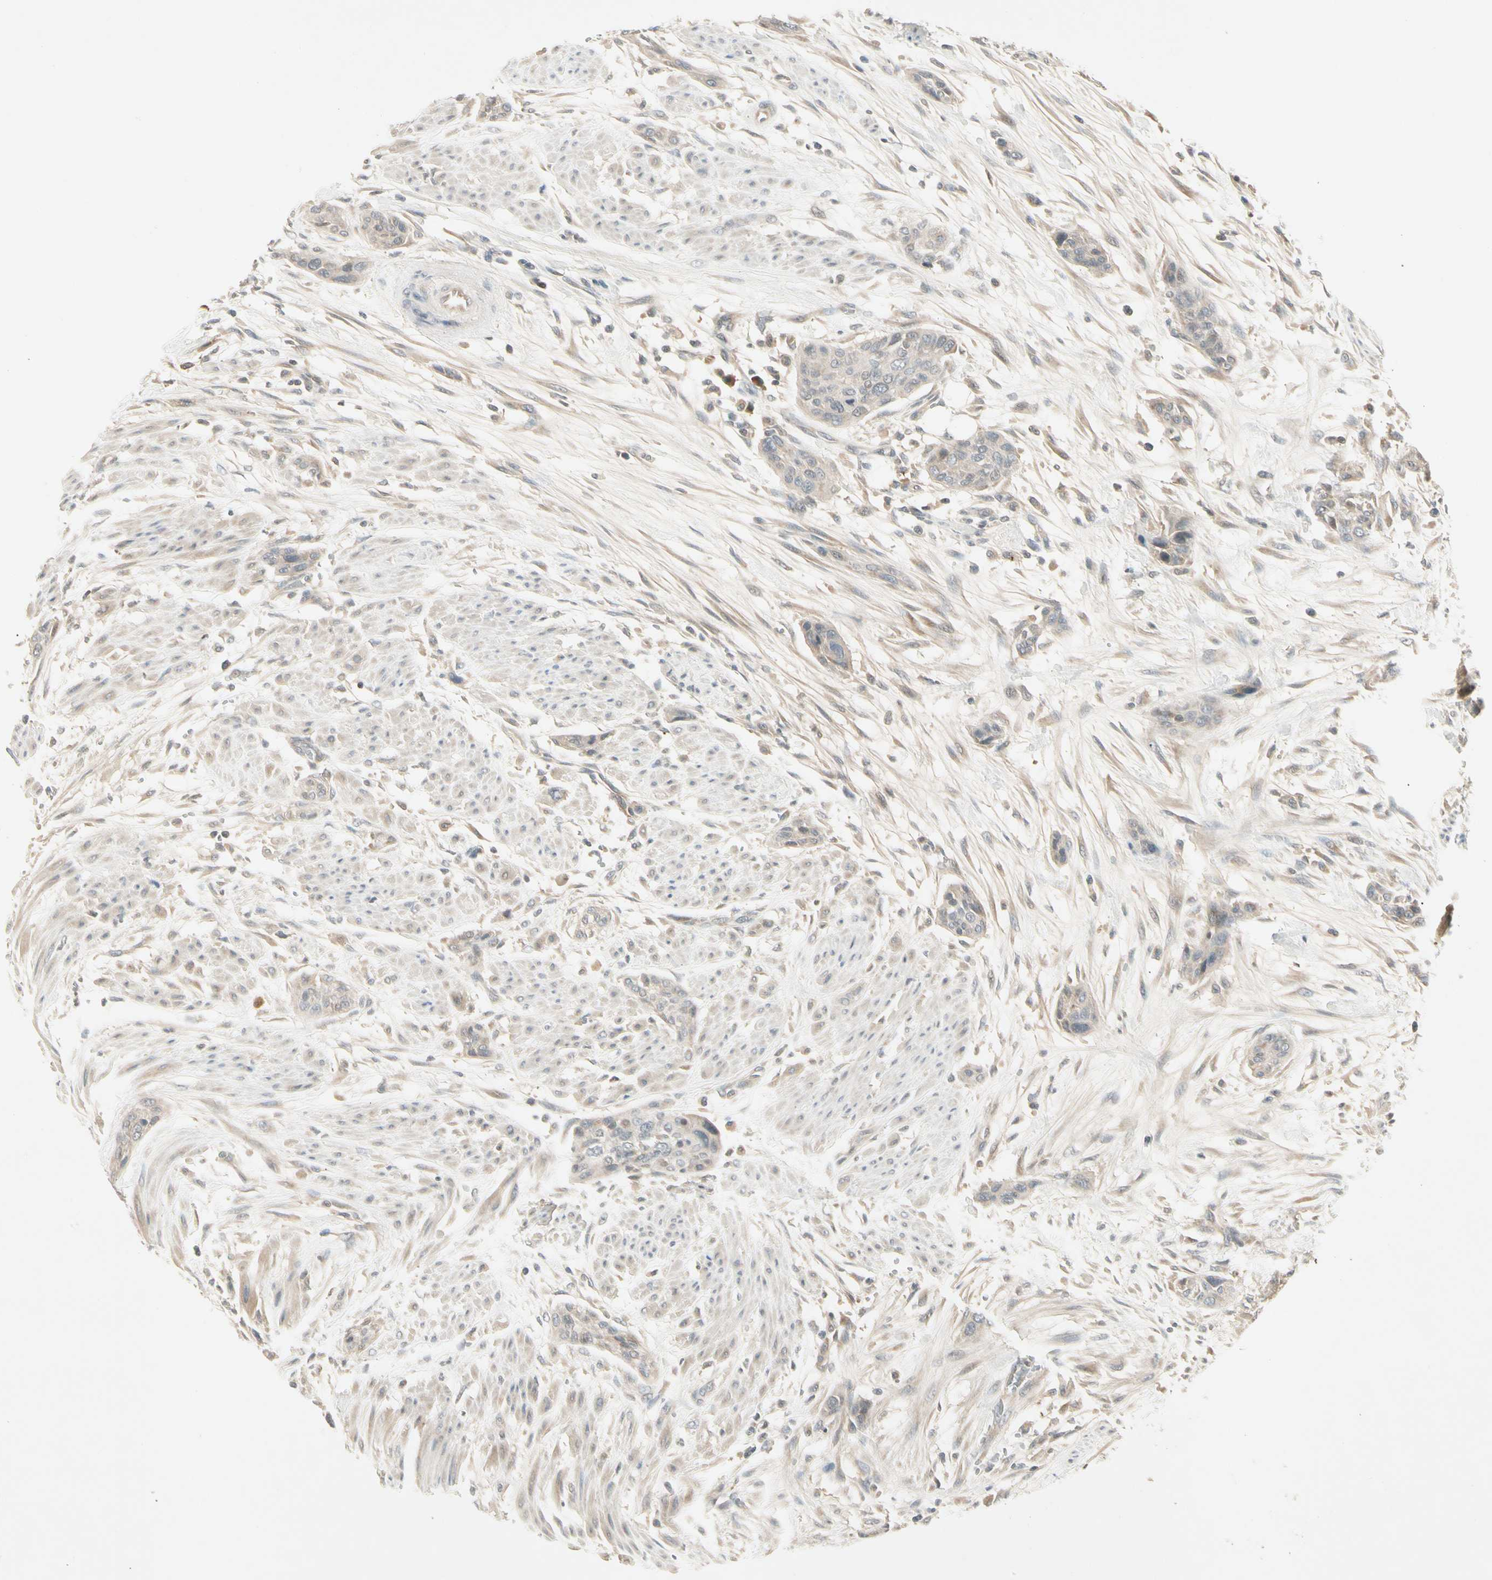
{"staining": {"intensity": "weak", "quantity": "25%-75%", "location": "cytoplasmic/membranous"}, "tissue": "urothelial cancer", "cell_type": "Tumor cells", "image_type": "cancer", "snomed": [{"axis": "morphology", "description": "Urothelial carcinoma, High grade"}, {"axis": "topography", "description": "Urinary bladder"}], "caption": "A micrograph showing weak cytoplasmic/membranous staining in approximately 25%-75% of tumor cells in urothelial cancer, as visualized by brown immunohistochemical staining.", "gene": "CCL4", "patient": {"sex": "male", "age": 35}}